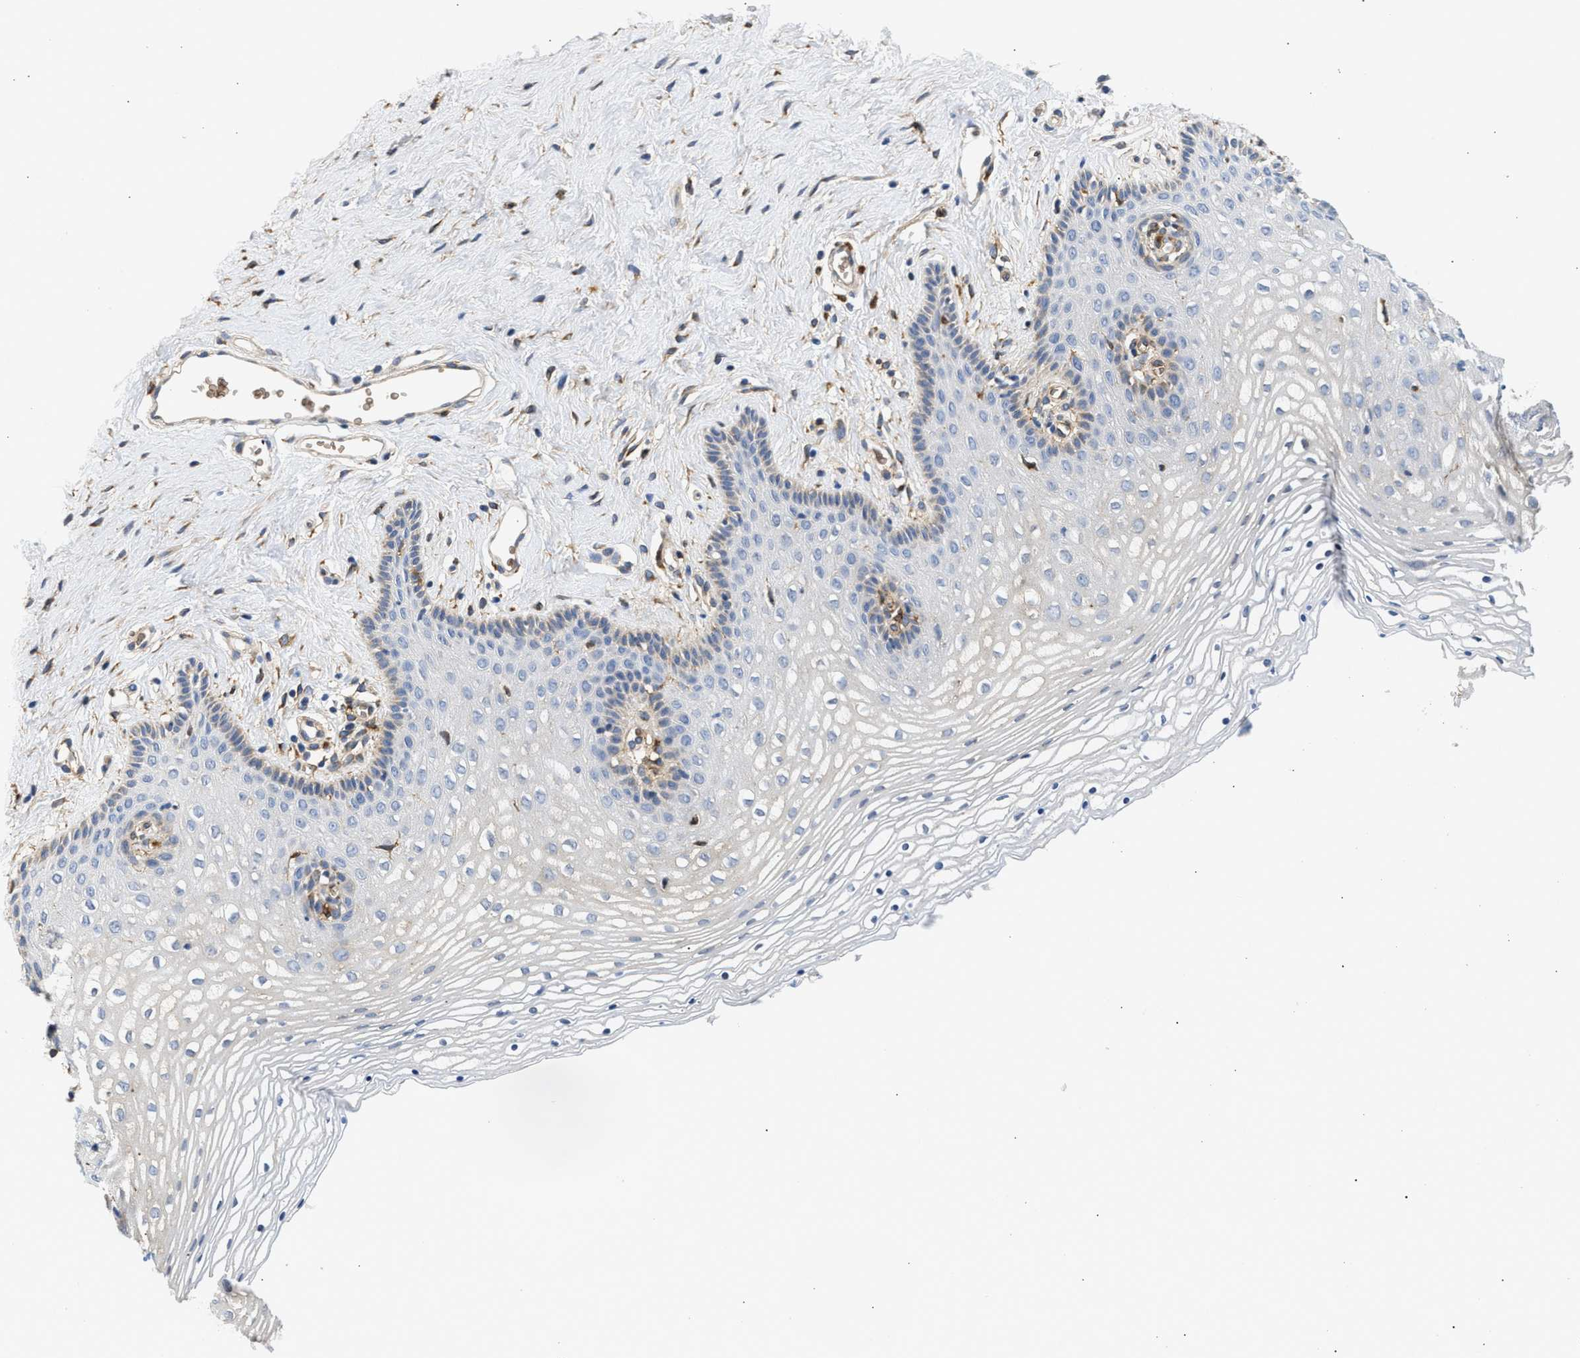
{"staining": {"intensity": "weak", "quantity": "<25%", "location": "cytoplasmic/membranous"}, "tissue": "vagina", "cell_type": "Squamous epithelial cells", "image_type": "normal", "snomed": [{"axis": "morphology", "description": "Normal tissue, NOS"}, {"axis": "topography", "description": "Vagina"}], "caption": "DAB (3,3'-diaminobenzidine) immunohistochemical staining of benign vagina reveals no significant positivity in squamous epithelial cells. (Brightfield microscopy of DAB immunohistochemistry (IHC) at high magnification).", "gene": "RAB31", "patient": {"sex": "female", "age": 32}}